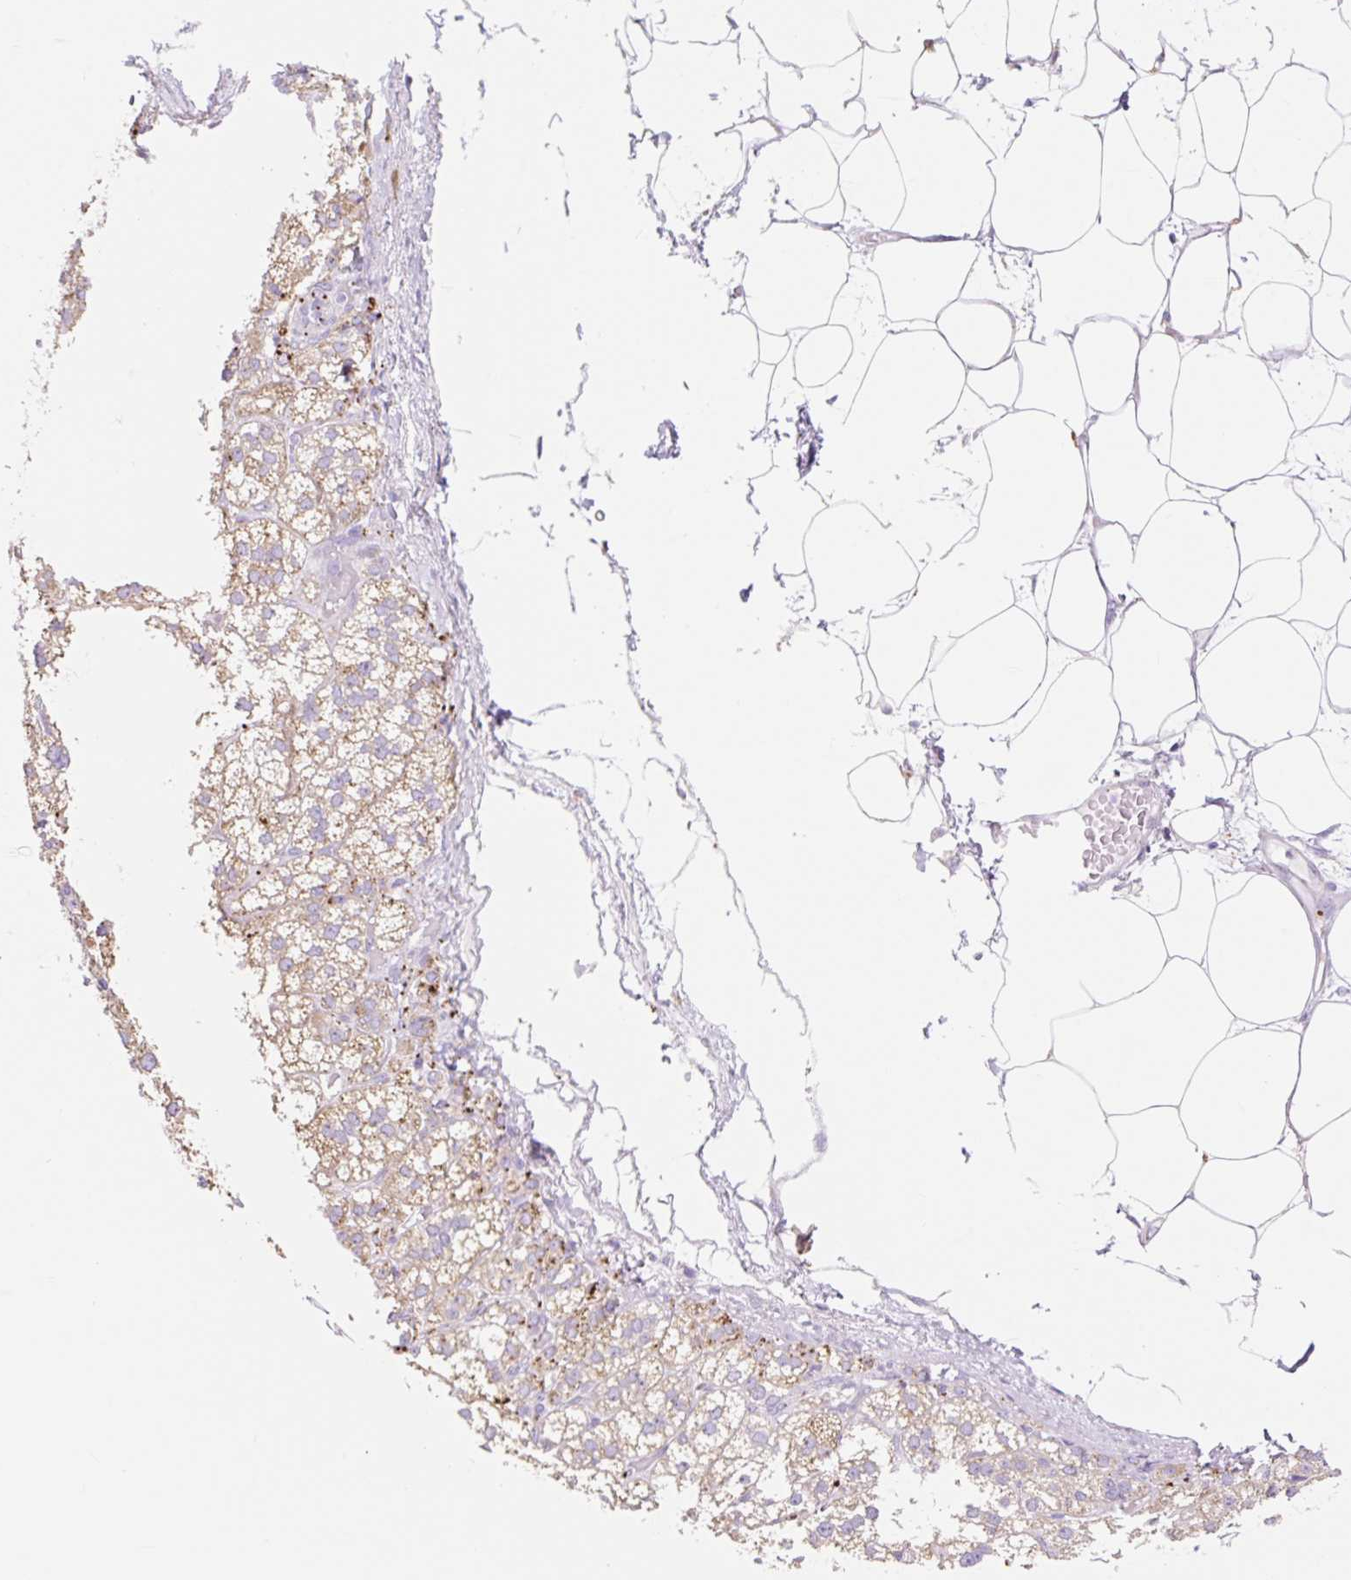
{"staining": {"intensity": "moderate", "quantity": ">75%", "location": "cytoplasmic/membranous"}, "tissue": "adrenal gland", "cell_type": "Glandular cells", "image_type": "normal", "snomed": [{"axis": "morphology", "description": "Normal tissue, NOS"}, {"axis": "topography", "description": "Adrenal gland"}], "caption": "Approximately >75% of glandular cells in unremarkable human adrenal gland demonstrate moderate cytoplasmic/membranous protein staining as visualized by brown immunohistochemical staining.", "gene": "CLEC3A", "patient": {"sex": "female", "age": 60}}